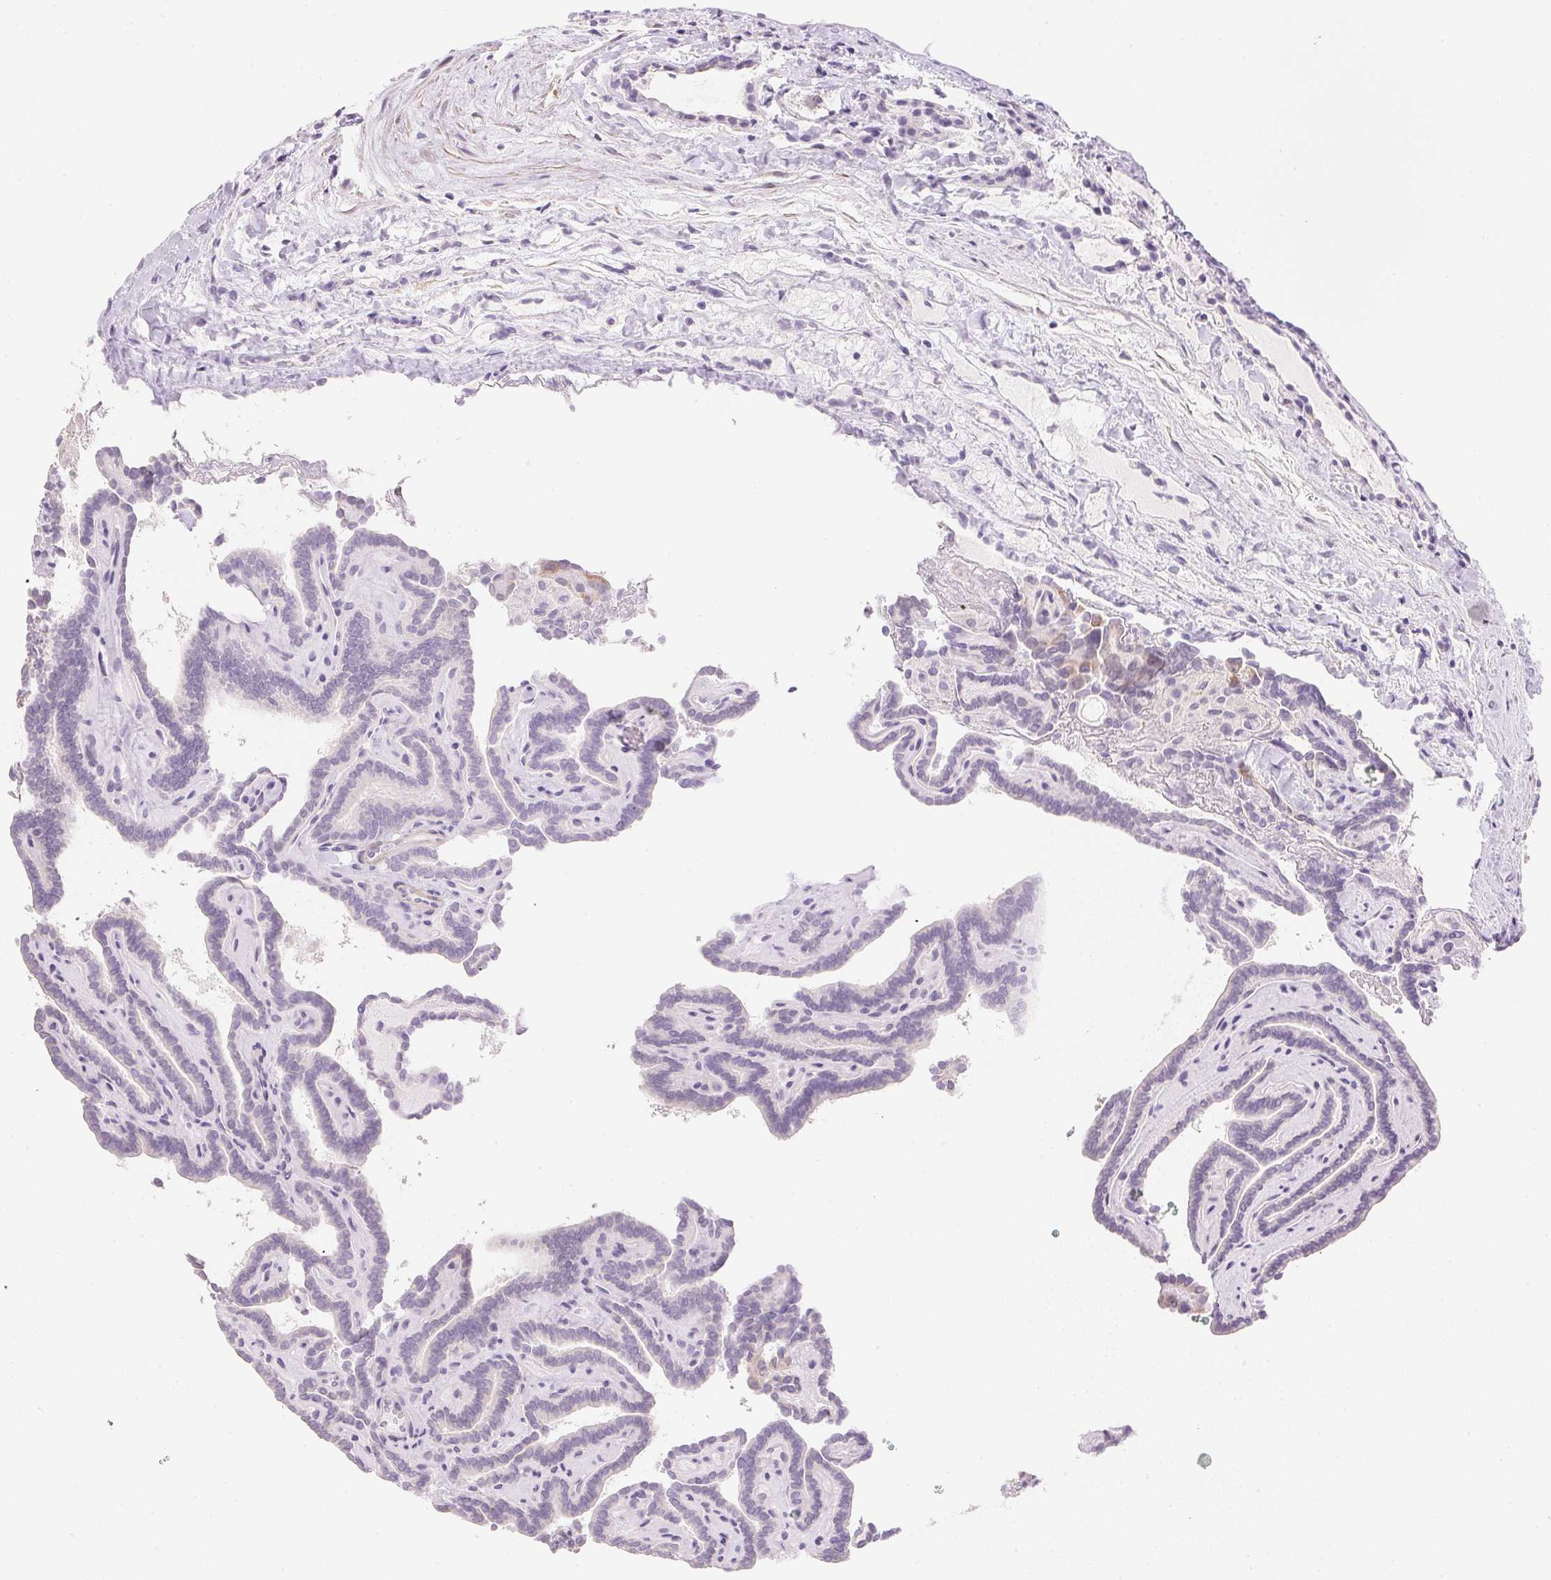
{"staining": {"intensity": "negative", "quantity": "none", "location": "none"}, "tissue": "thyroid cancer", "cell_type": "Tumor cells", "image_type": "cancer", "snomed": [{"axis": "morphology", "description": "Papillary adenocarcinoma, NOS"}, {"axis": "topography", "description": "Thyroid gland"}], "caption": "Immunohistochemical staining of papillary adenocarcinoma (thyroid) shows no significant positivity in tumor cells. (DAB (3,3'-diaminobenzidine) IHC visualized using brightfield microscopy, high magnification).", "gene": "KCNE2", "patient": {"sex": "female", "age": 21}}